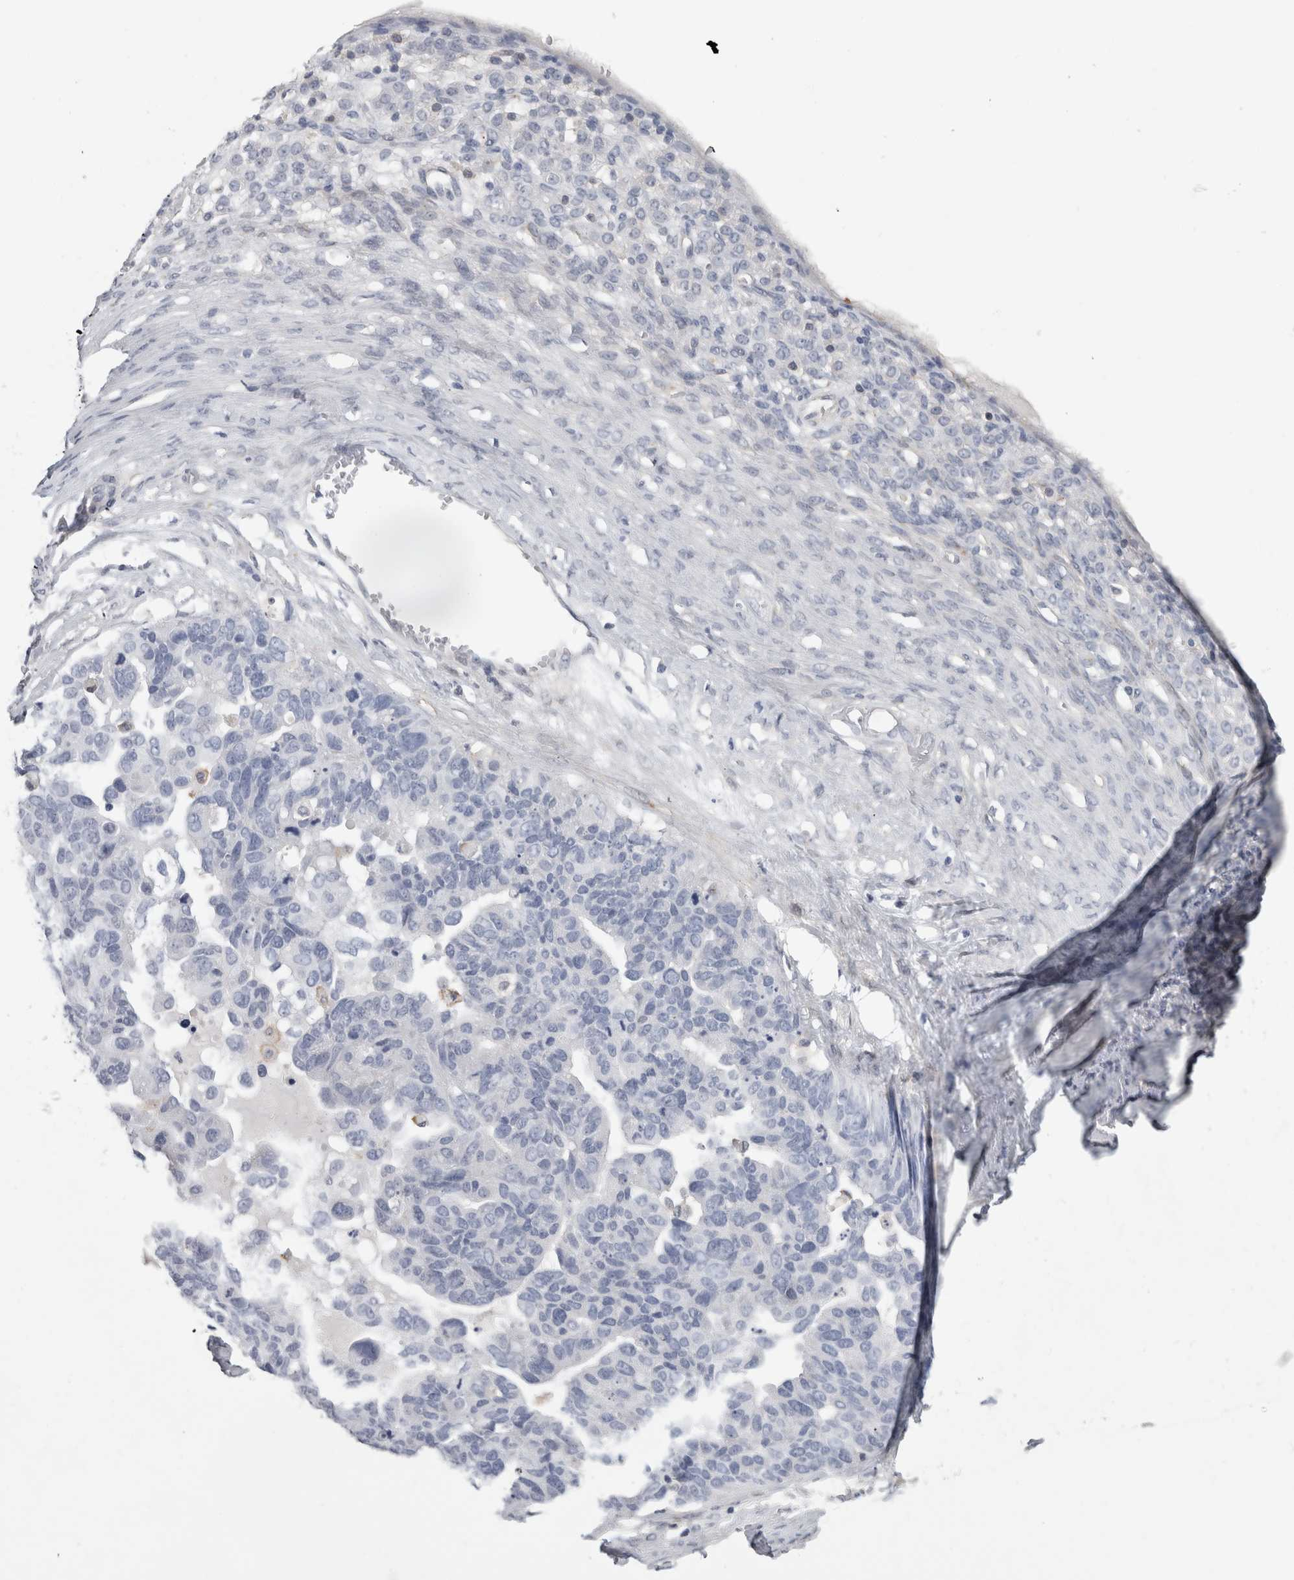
{"staining": {"intensity": "negative", "quantity": "none", "location": "none"}, "tissue": "ovarian cancer", "cell_type": "Tumor cells", "image_type": "cancer", "snomed": [{"axis": "morphology", "description": "Cystadenocarcinoma, serous, NOS"}, {"axis": "topography", "description": "Ovary"}], "caption": "This is a micrograph of IHC staining of ovarian serous cystadenocarcinoma, which shows no staining in tumor cells. The staining was performed using DAB (3,3'-diaminobenzidine) to visualize the protein expression in brown, while the nuclei were stained in blue with hematoxylin (Magnification: 20x).", "gene": "DNAJC24", "patient": {"sex": "female", "age": 44}}